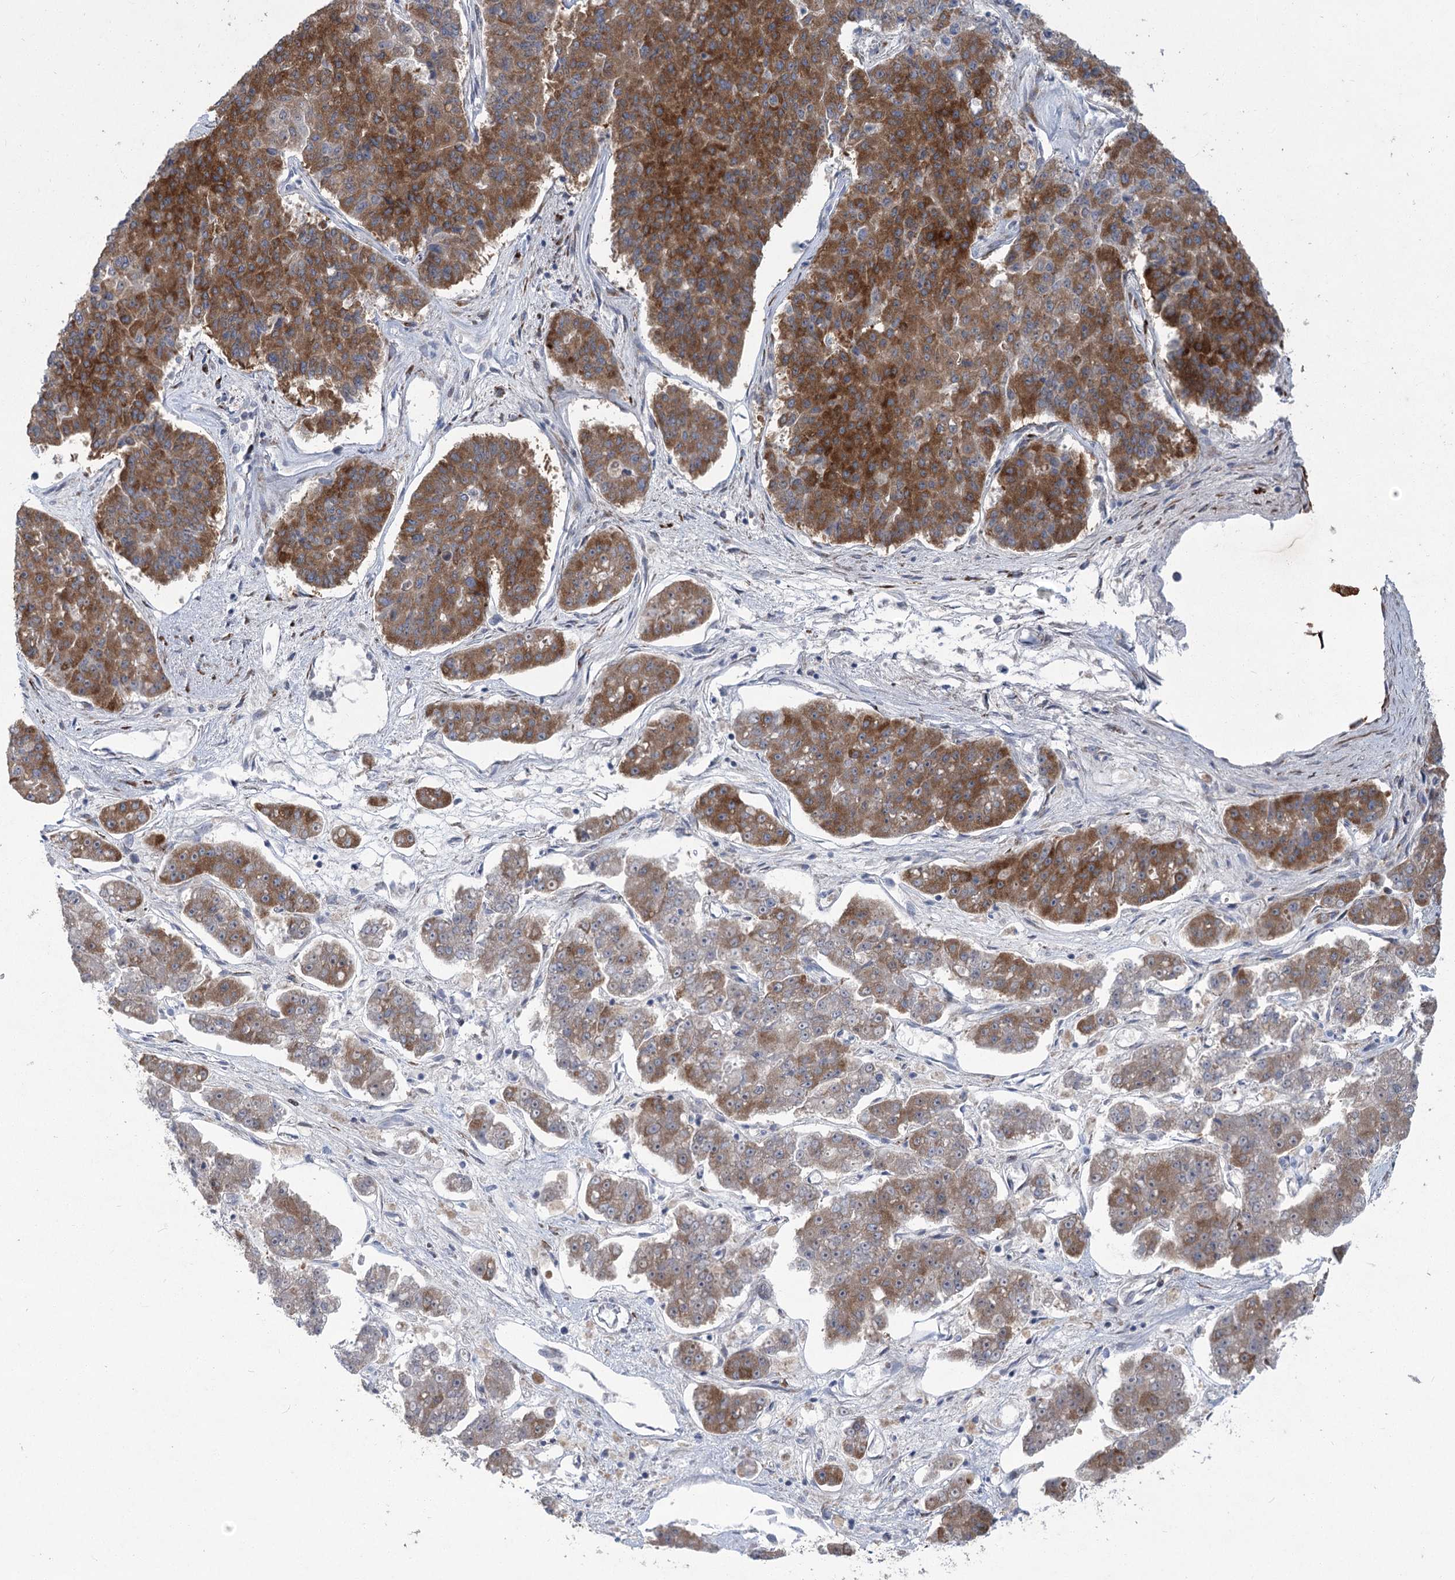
{"staining": {"intensity": "strong", "quantity": ">75%", "location": "cytoplasmic/membranous"}, "tissue": "pancreatic cancer", "cell_type": "Tumor cells", "image_type": "cancer", "snomed": [{"axis": "morphology", "description": "Adenocarcinoma, NOS"}, {"axis": "topography", "description": "Pancreas"}], "caption": "Protein staining reveals strong cytoplasmic/membranous expression in about >75% of tumor cells in adenocarcinoma (pancreatic).", "gene": "GCNT4", "patient": {"sex": "male", "age": 50}}